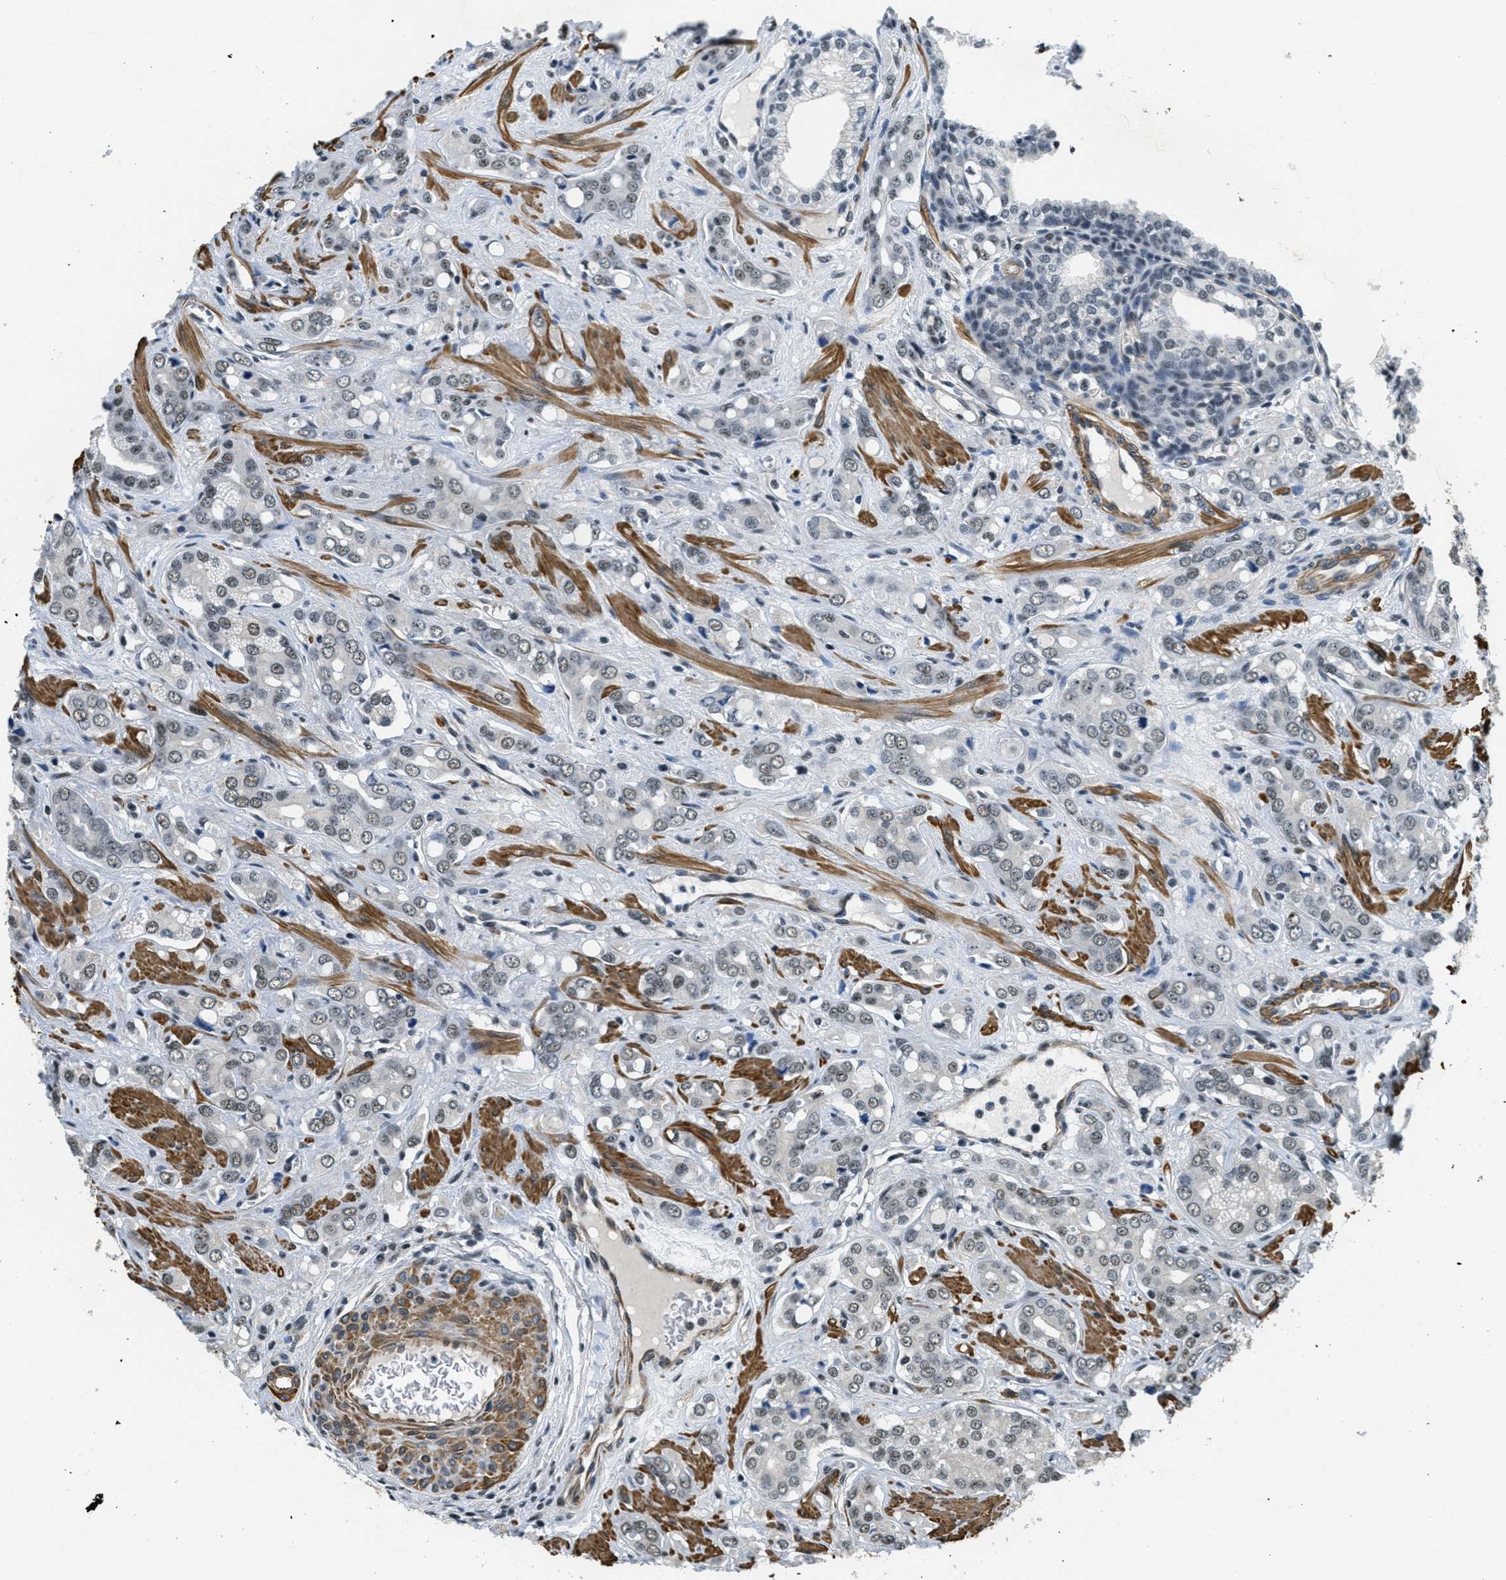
{"staining": {"intensity": "weak", "quantity": "25%-75%", "location": "nuclear"}, "tissue": "prostate cancer", "cell_type": "Tumor cells", "image_type": "cancer", "snomed": [{"axis": "morphology", "description": "Adenocarcinoma, High grade"}, {"axis": "topography", "description": "Prostate"}], "caption": "Weak nuclear protein expression is appreciated in approximately 25%-75% of tumor cells in high-grade adenocarcinoma (prostate). The staining is performed using DAB (3,3'-diaminobenzidine) brown chromogen to label protein expression. The nuclei are counter-stained blue using hematoxylin.", "gene": "CFAP36", "patient": {"sex": "male", "age": 52}}